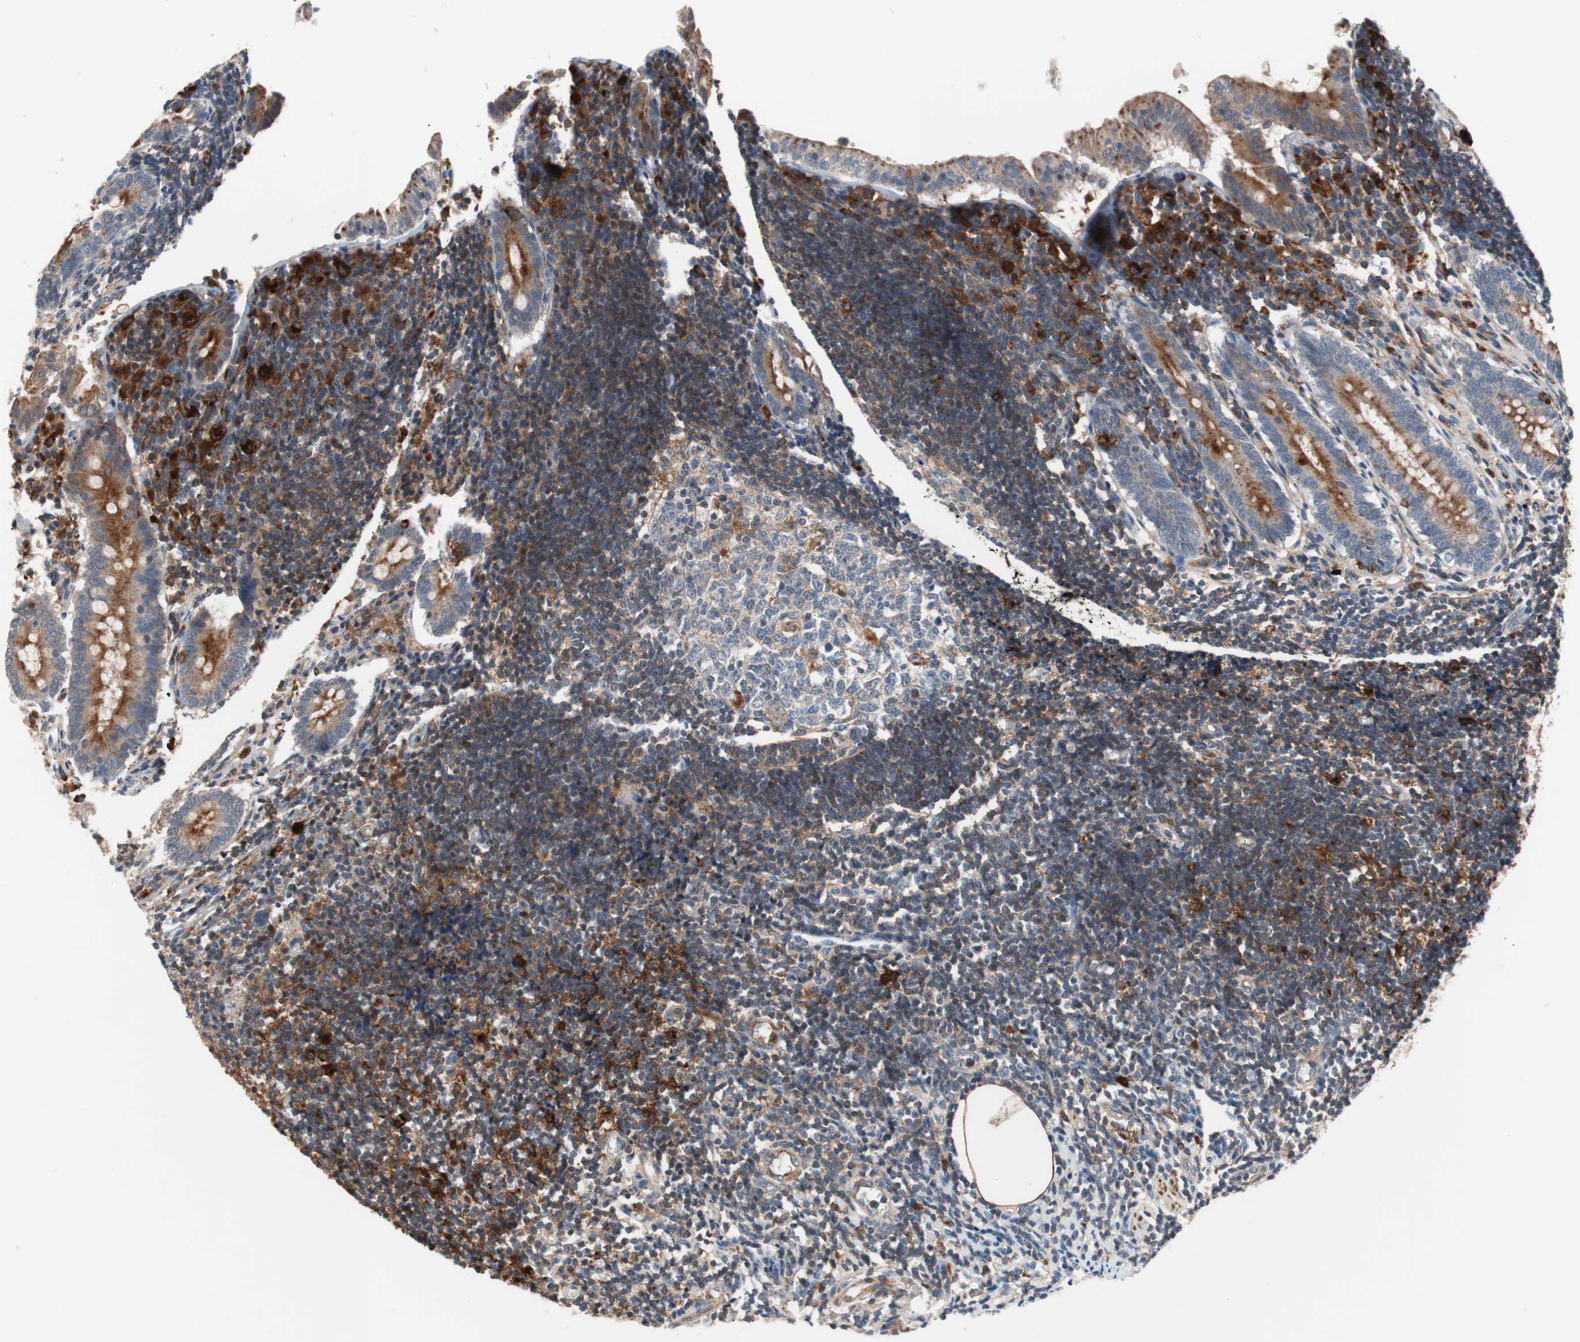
{"staining": {"intensity": "moderate", "quantity": ">75%", "location": "cytoplasmic/membranous"}, "tissue": "appendix", "cell_type": "Glandular cells", "image_type": "normal", "snomed": [{"axis": "morphology", "description": "Normal tissue, NOS"}, {"axis": "topography", "description": "Appendix"}], "caption": "This image demonstrates immunohistochemistry staining of normal human appendix, with medium moderate cytoplasmic/membranous expression in approximately >75% of glandular cells.", "gene": "LITAF", "patient": {"sex": "female", "age": 50}}